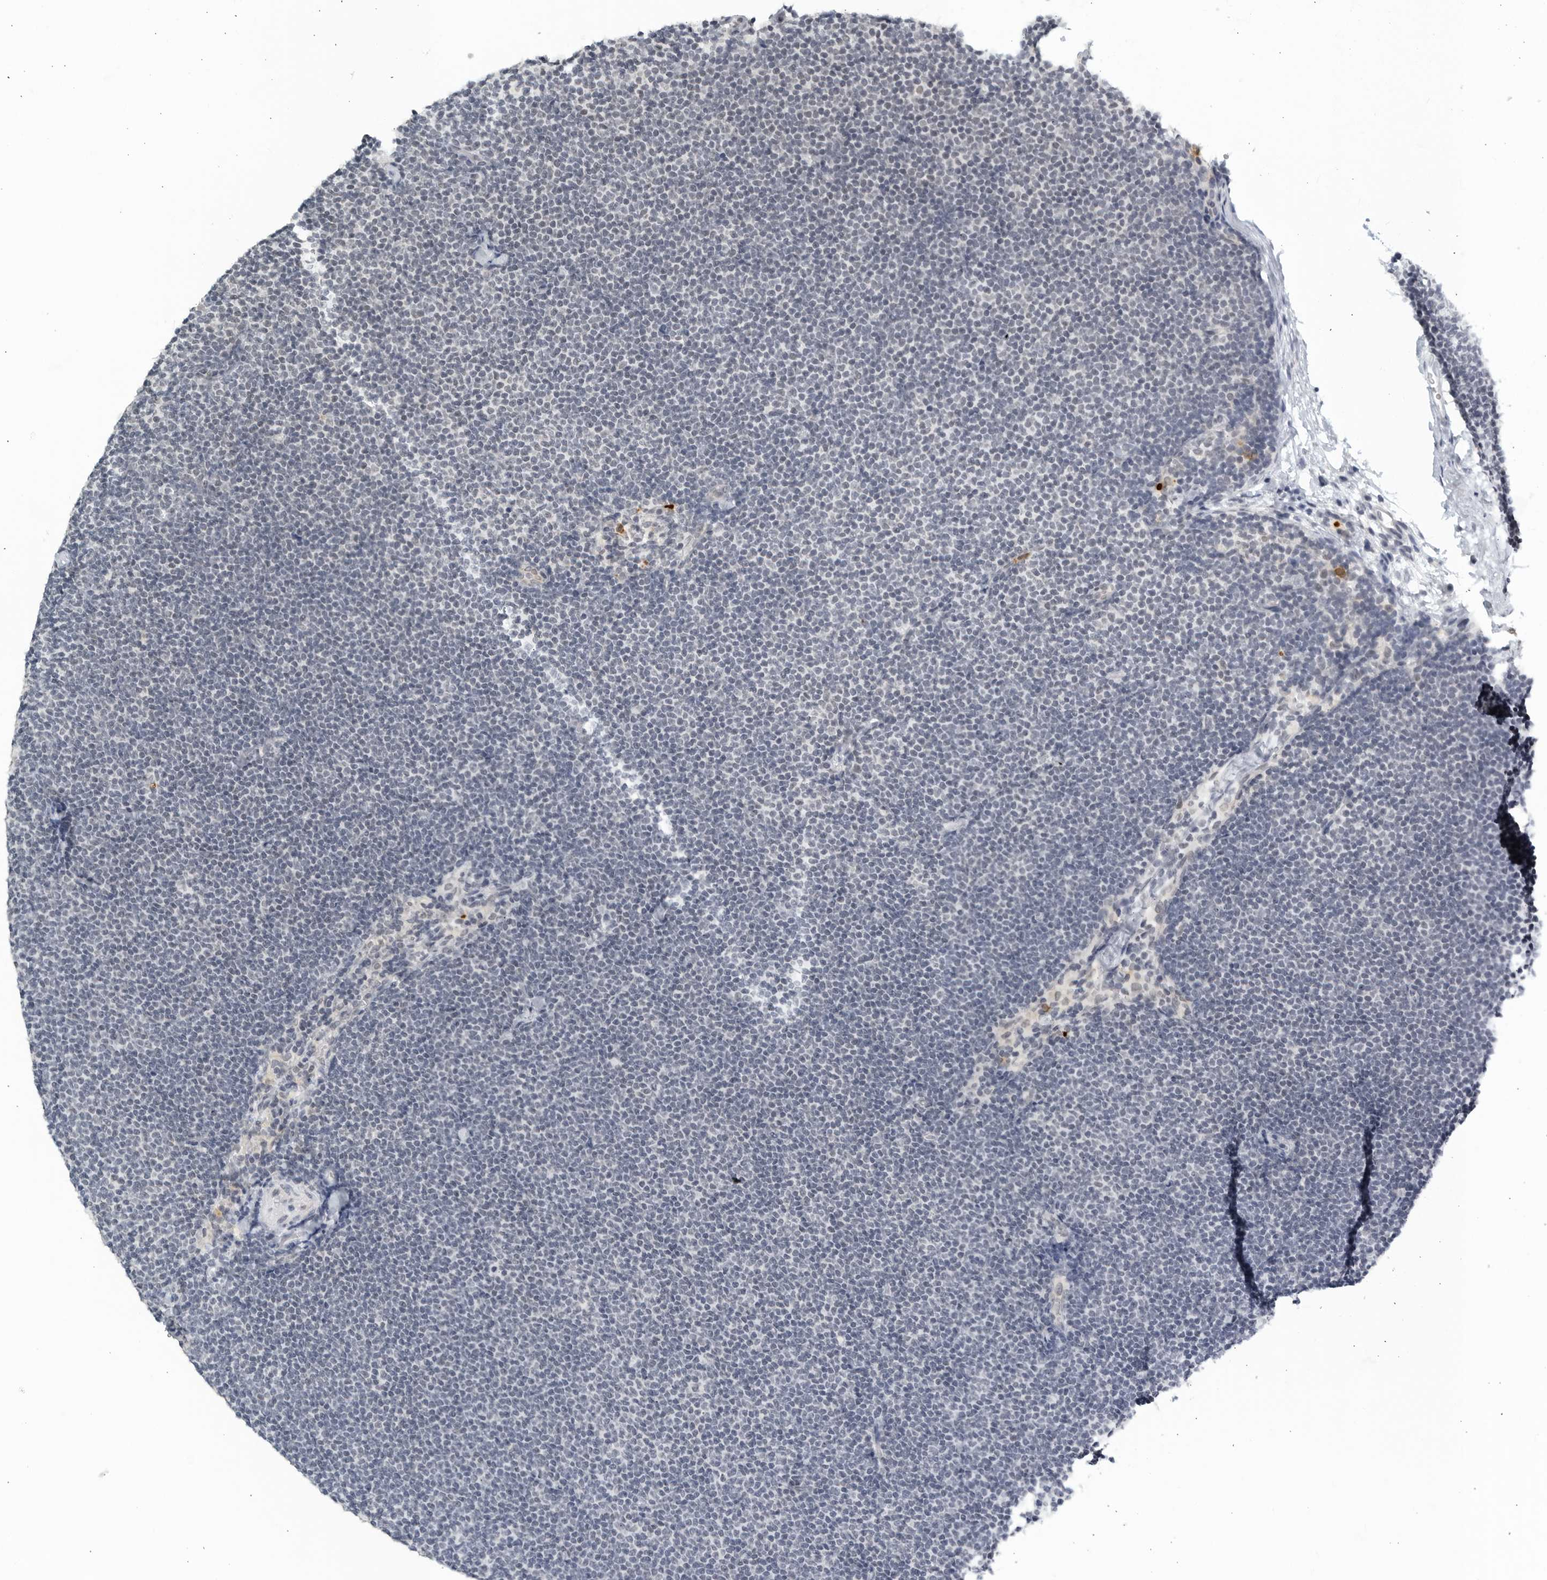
{"staining": {"intensity": "negative", "quantity": "none", "location": "none"}, "tissue": "lymphoma", "cell_type": "Tumor cells", "image_type": "cancer", "snomed": [{"axis": "morphology", "description": "Malignant lymphoma, non-Hodgkin's type, Low grade"}, {"axis": "topography", "description": "Lymph node"}], "caption": "The micrograph shows no staining of tumor cells in lymphoma. (Brightfield microscopy of DAB immunohistochemistry at high magnification).", "gene": "KLK7", "patient": {"sex": "female", "age": 53}}